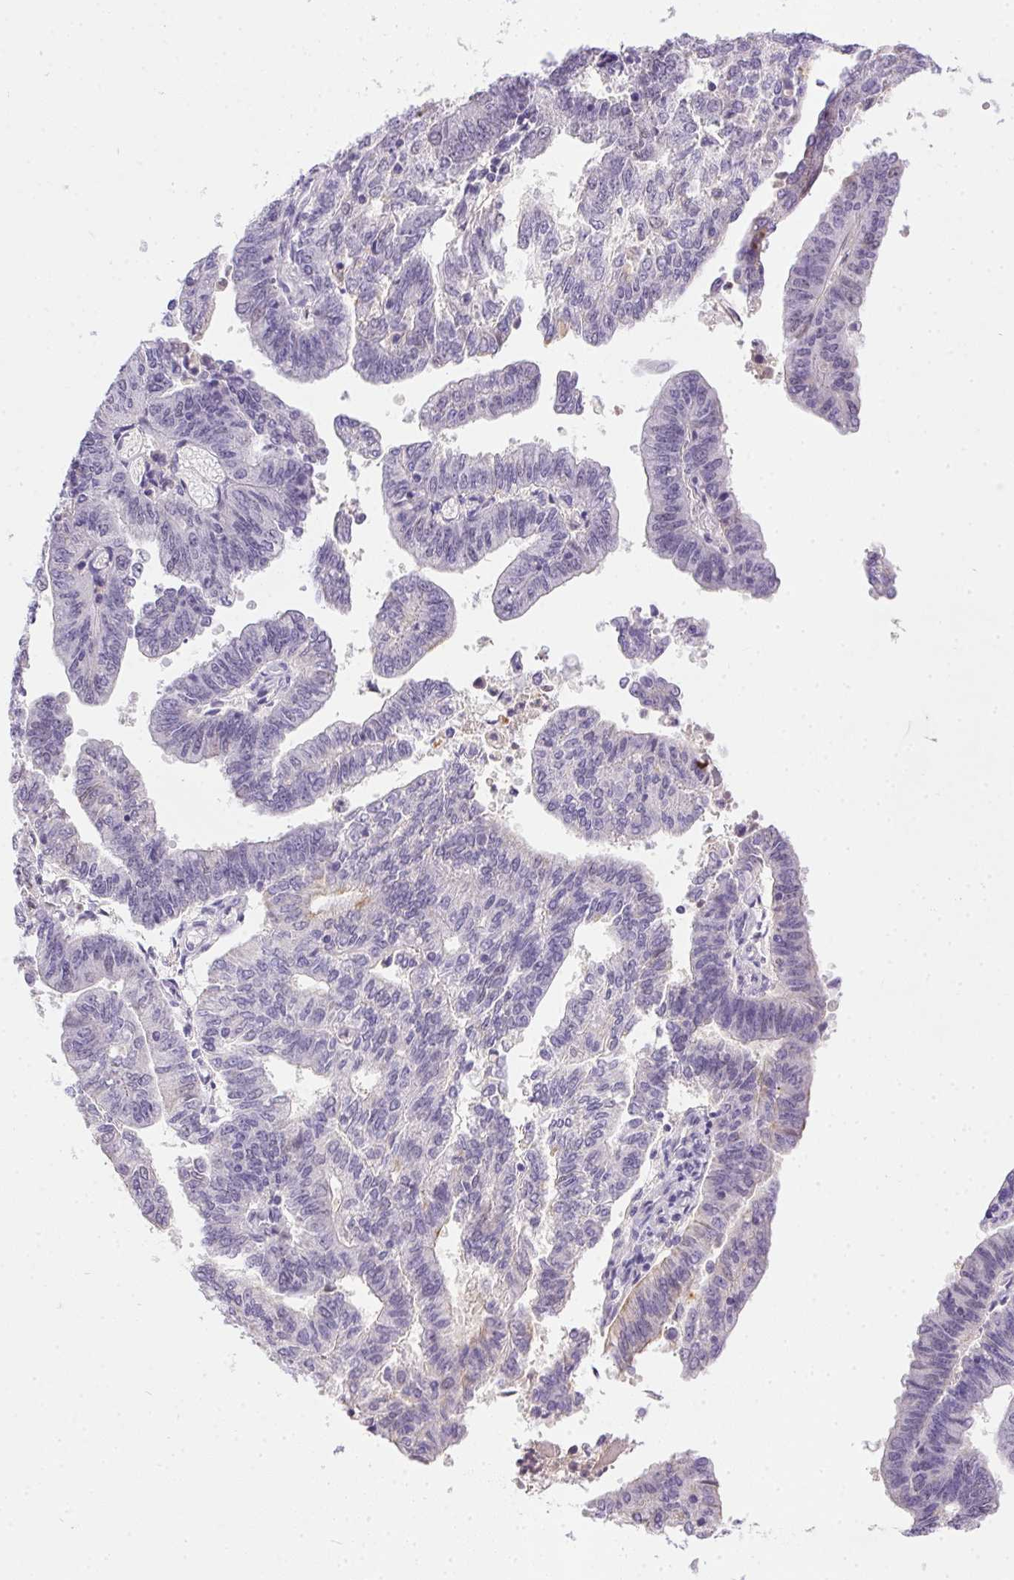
{"staining": {"intensity": "negative", "quantity": "none", "location": "none"}, "tissue": "endometrial cancer", "cell_type": "Tumor cells", "image_type": "cancer", "snomed": [{"axis": "morphology", "description": "Adenocarcinoma, NOS"}, {"axis": "topography", "description": "Endometrium"}], "caption": "Endometrial cancer (adenocarcinoma) stained for a protein using IHC reveals no expression tumor cells.", "gene": "SSTR4", "patient": {"sex": "female", "age": 82}}